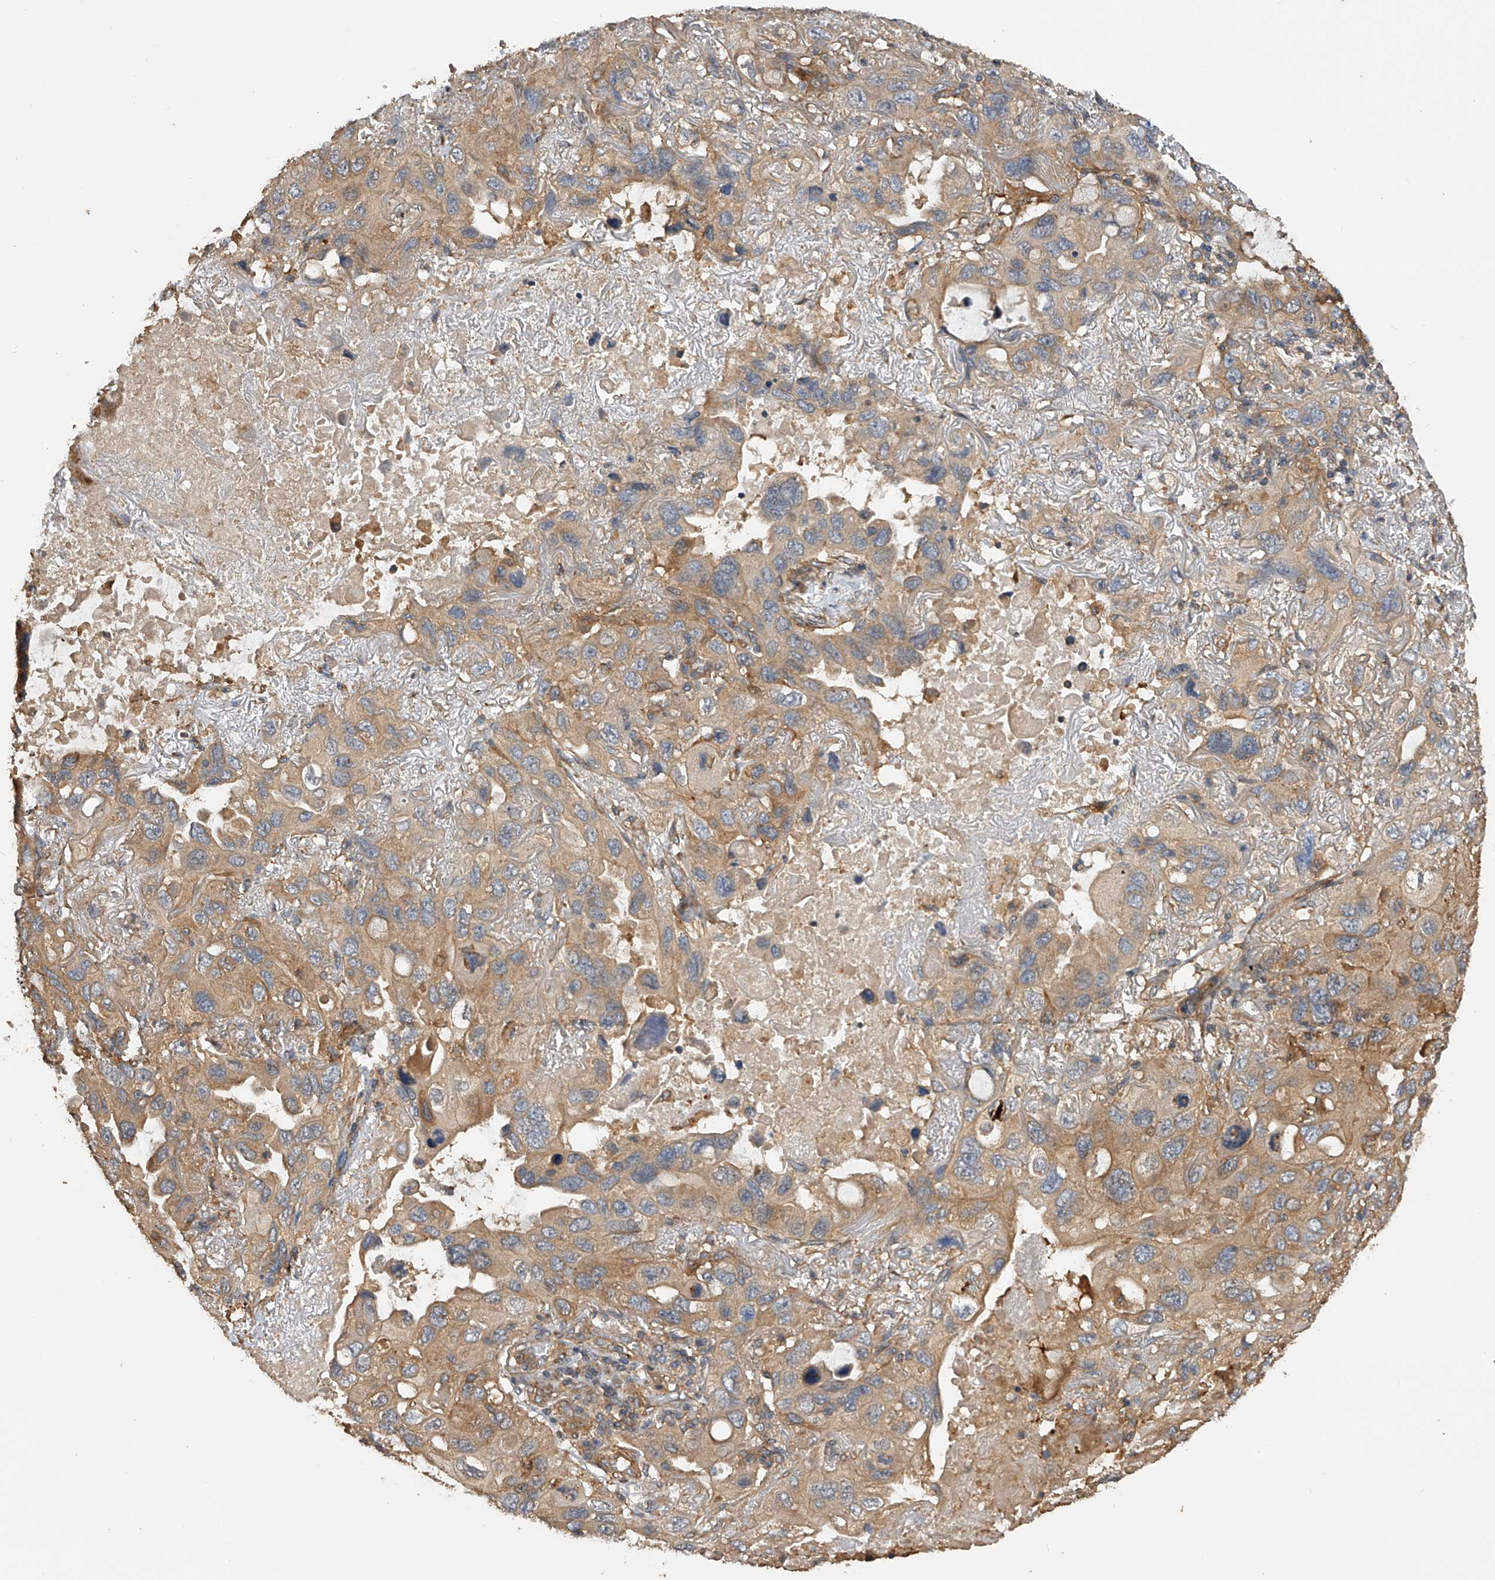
{"staining": {"intensity": "moderate", "quantity": ">75%", "location": "cytoplasmic/membranous"}, "tissue": "lung cancer", "cell_type": "Tumor cells", "image_type": "cancer", "snomed": [{"axis": "morphology", "description": "Squamous cell carcinoma, NOS"}, {"axis": "topography", "description": "Lung"}], "caption": "Immunohistochemistry photomicrograph of squamous cell carcinoma (lung) stained for a protein (brown), which demonstrates medium levels of moderate cytoplasmic/membranous staining in approximately >75% of tumor cells.", "gene": "PTPRA", "patient": {"sex": "female", "age": 73}}